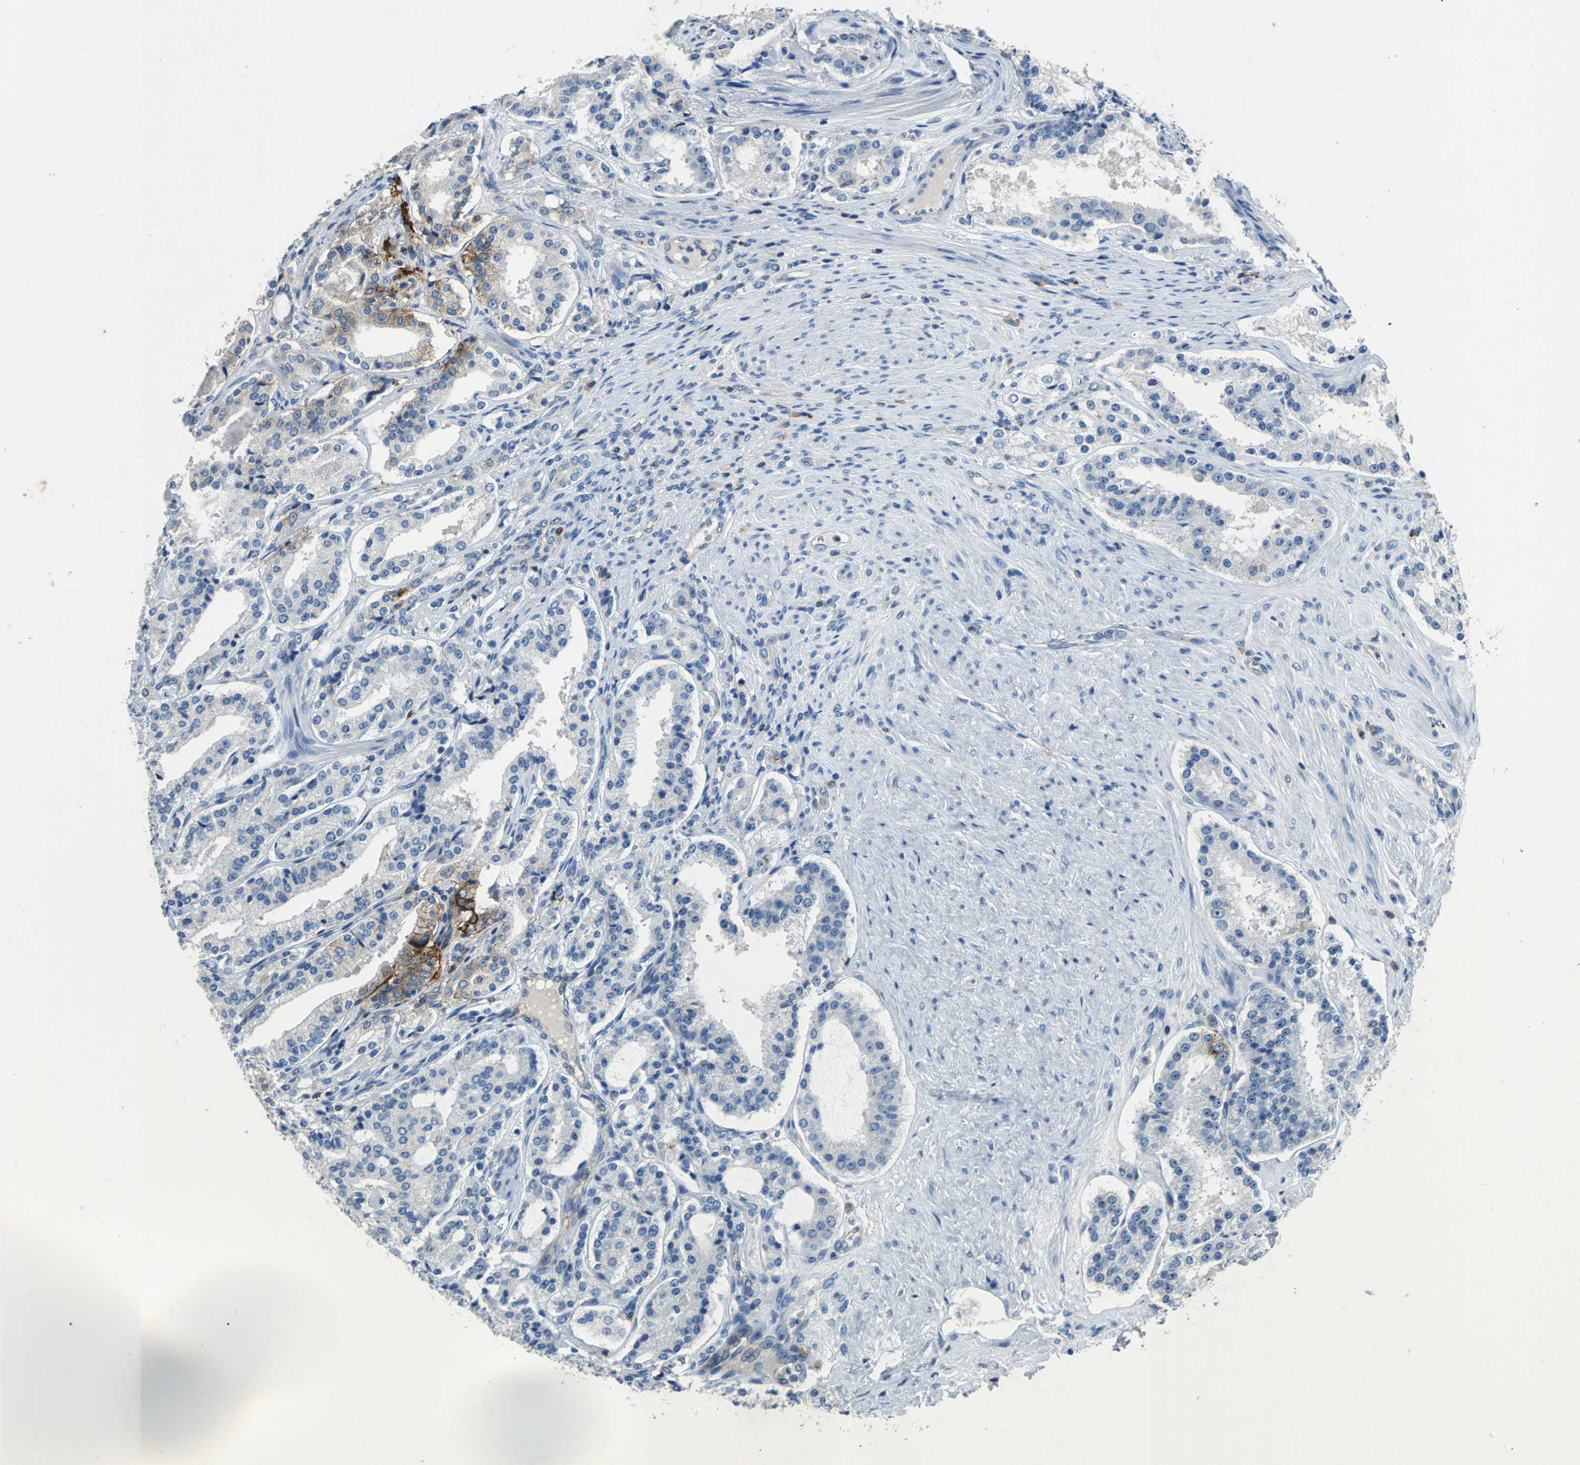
{"staining": {"intensity": "negative", "quantity": "none", "location": "none"}, "tissue": "prostate cancer", "cell_type": "Tumor cells", "image_type": "cancer", "snomed": [{"axis": "morphology", "description": "Adenocarcinoma, Medium grade"}, {"axis": "topography", "description": "Prostate"}], "caption": "Tumor cells are negative for brown protein staining in prostate cancer (medium-grade adenocarcinoma).", "gene": "RPS13", "patient": {"sex": "male", "age": 72}}